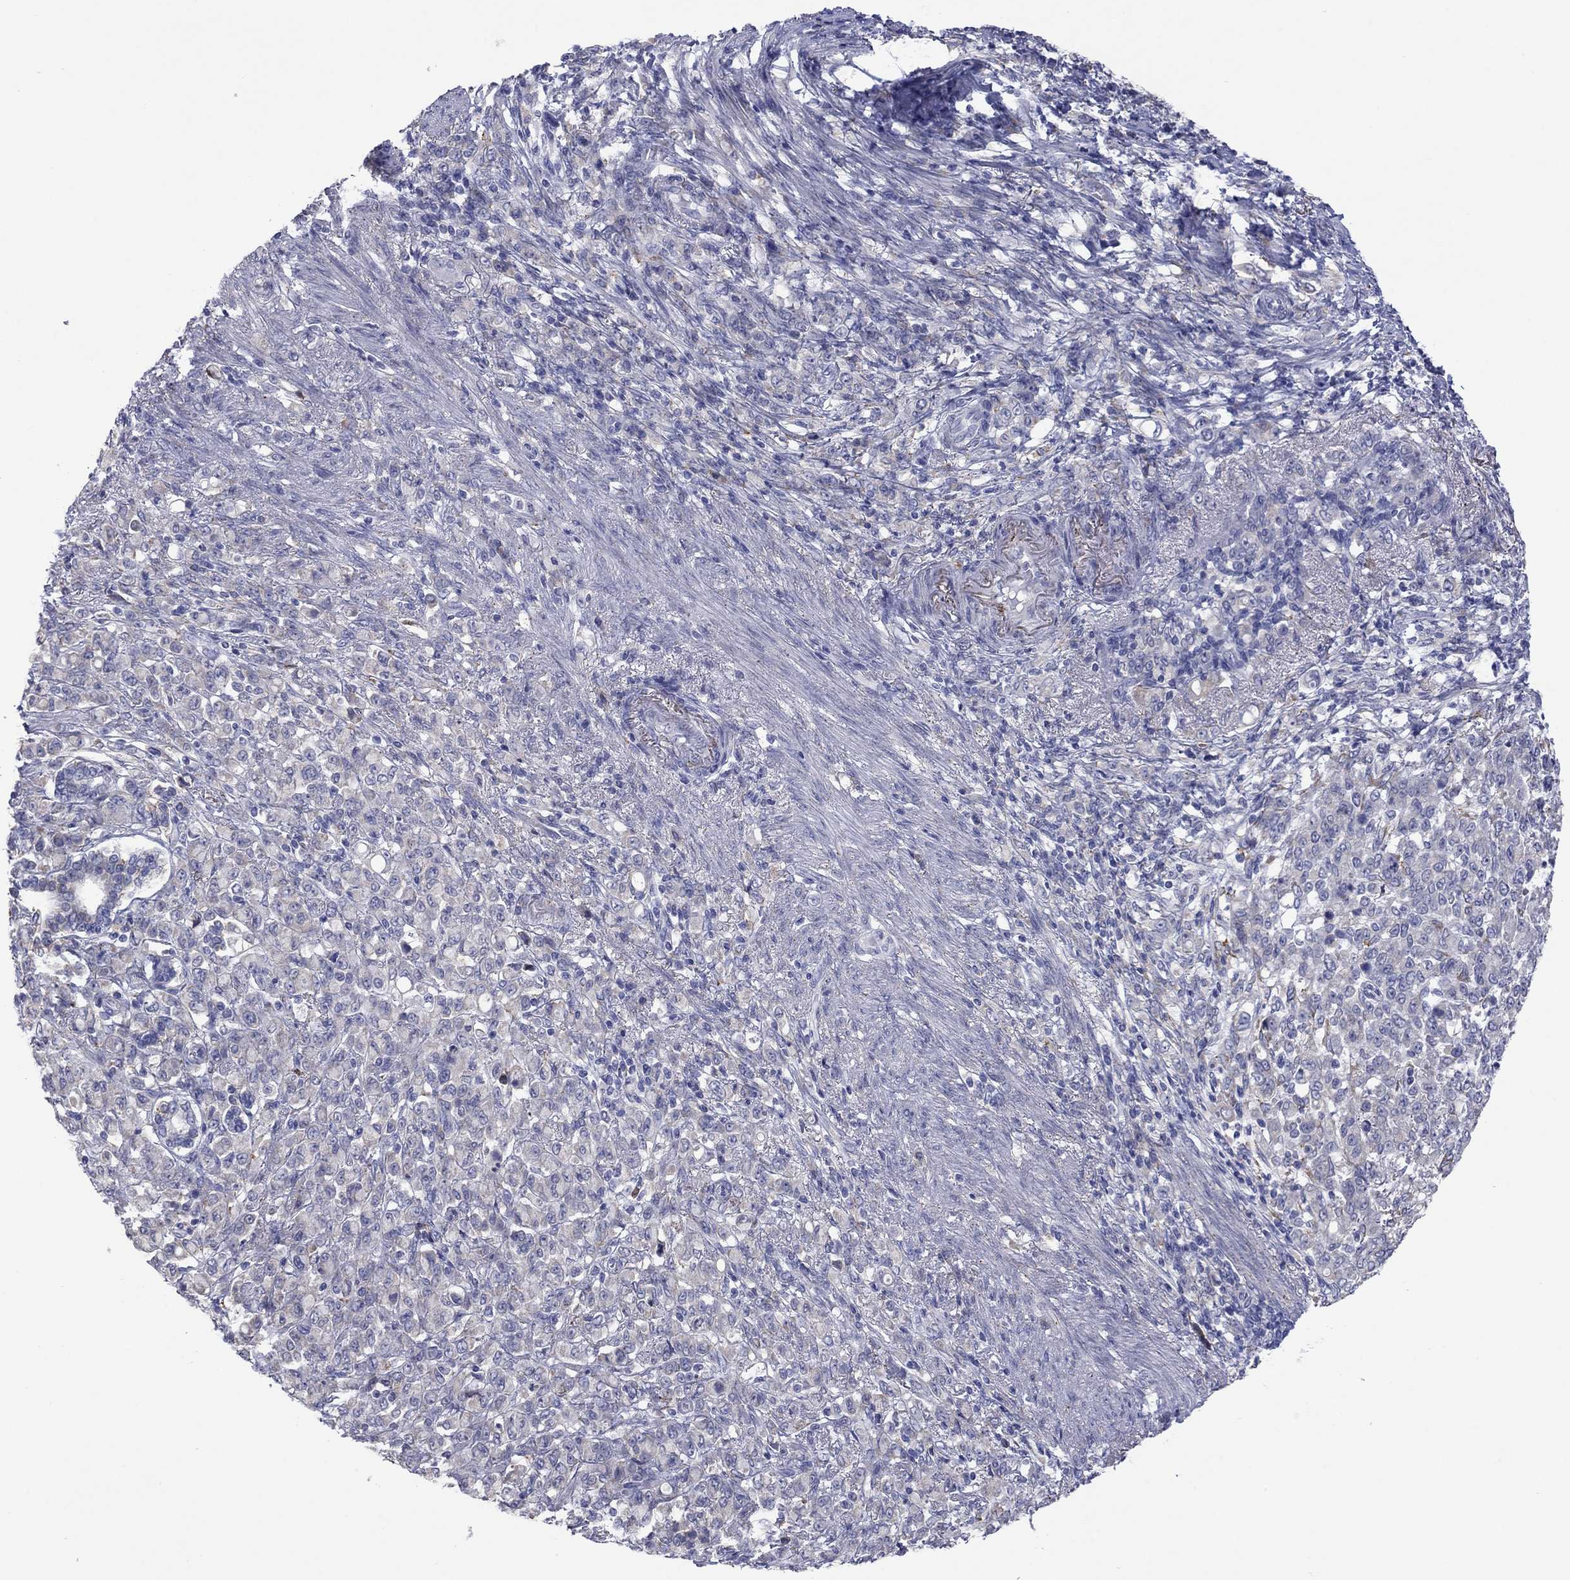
{"staining": {"intensity": "negative", "quantity": "none", "location": "none"}, "tissue": "stomach cancer", "cell_type": "Tumor cells", "image_type": "cancer", "snomed": [{"axis": "morphology", "description": "Normal tissue, NOS"}, {"axis": "morphology", "description": "Adenocarcinoma, NOS"}, {"axis": "topography", "description": "Stomach"}], "caption": "High power microscopy image of an immunohistochemistry (IHC) micrograph of stomach cancer, revealing no significant staining in tumor cells.", "gene": "TMPRSS11A", "patient": {"sex": "female", "age": 79}}